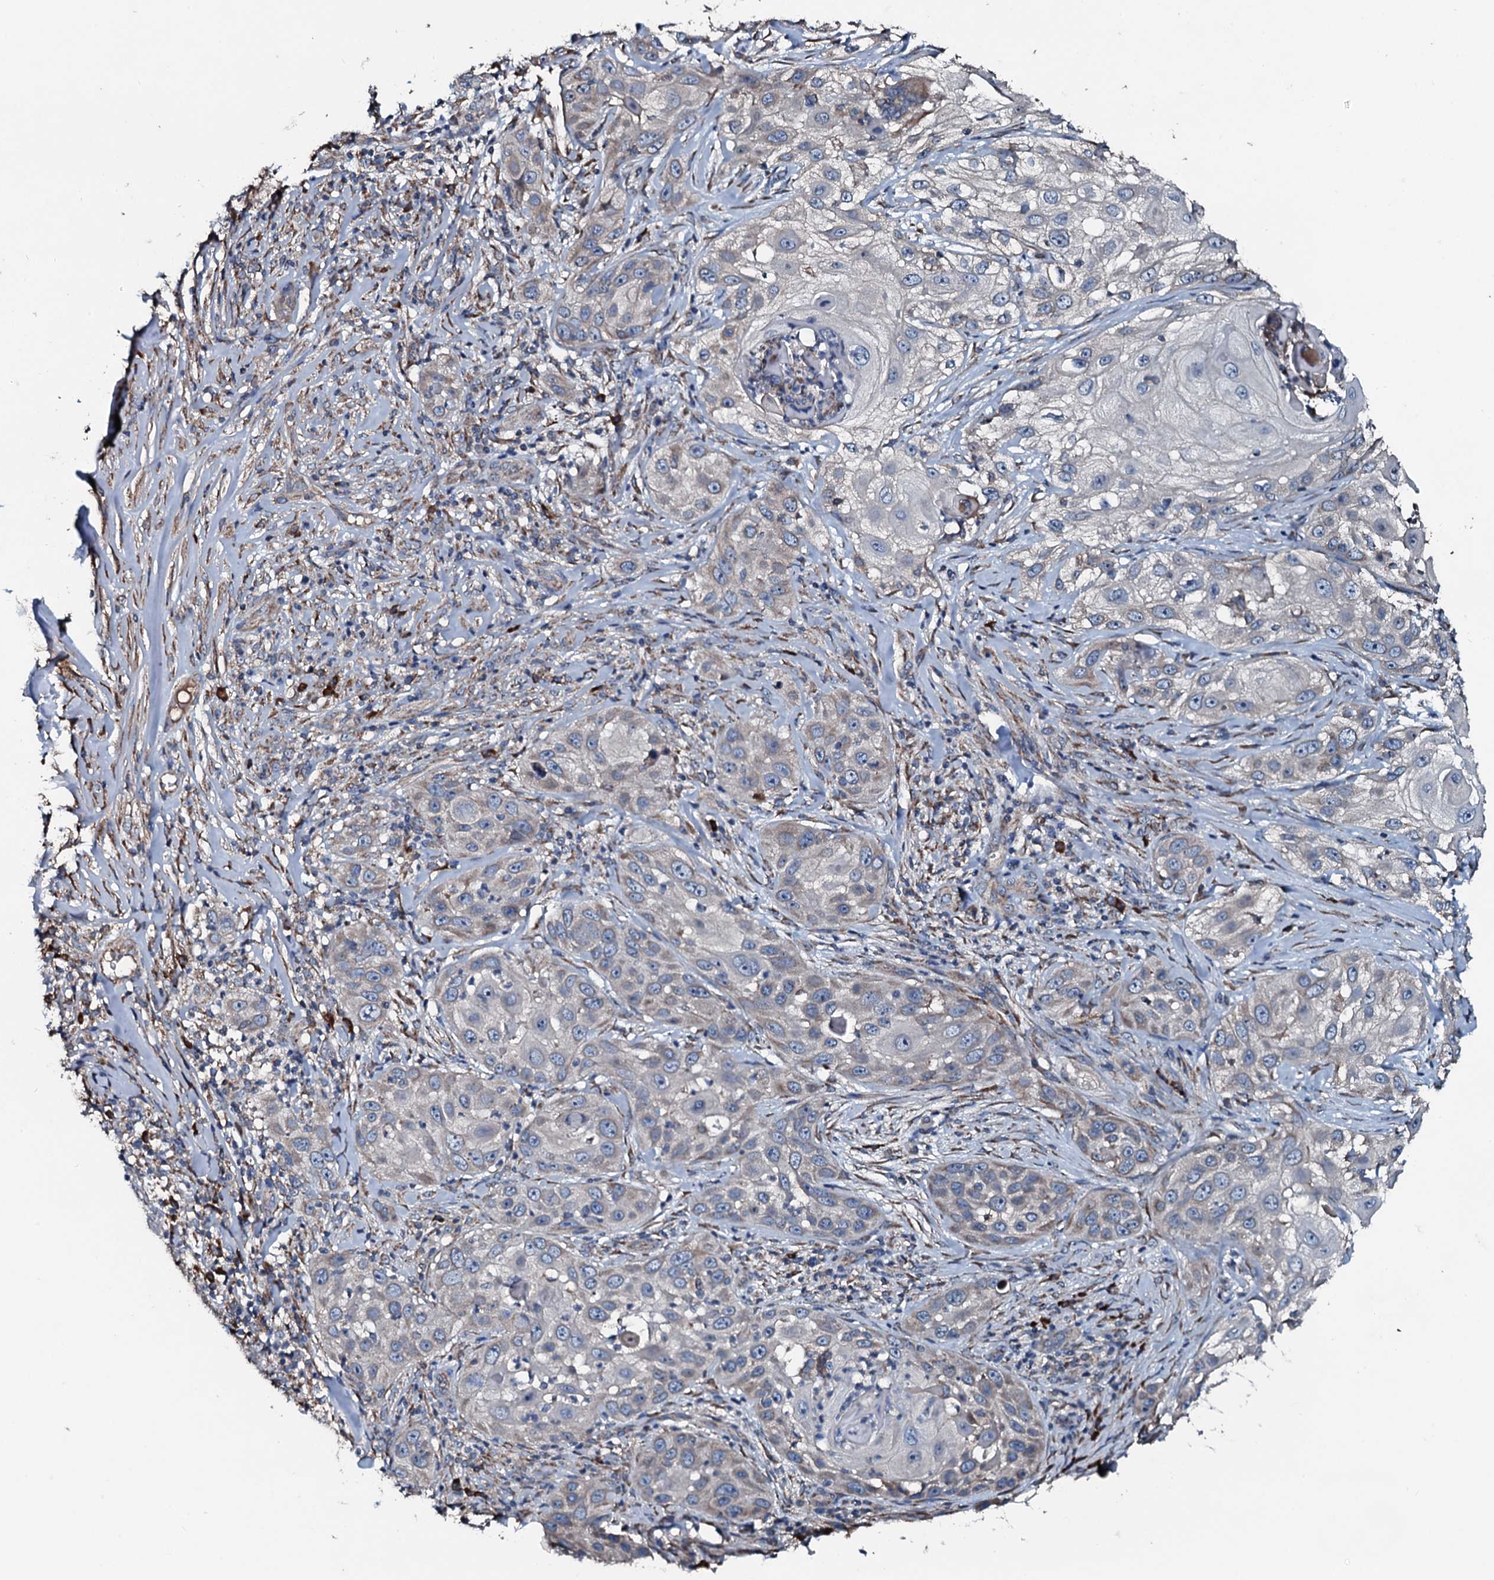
{"staining": {"intensity": "negative", "quantity": "none", "location": "none"}, "tissue": "skin cancer", "cell_type": "Tumor cells", "image_type": "cancer", "snomed": [{"axis": "morphology", "description": "Squamous cell carcinoma, NOS"}, {"axis": "topography", "description": "Skin"}], "caption": "The micrograph demonstrates no staining of tumor cells in skin squamous cell carcinoma.", "gene": "ACSS3", "patient": {"sex": "female", "age": 44}}